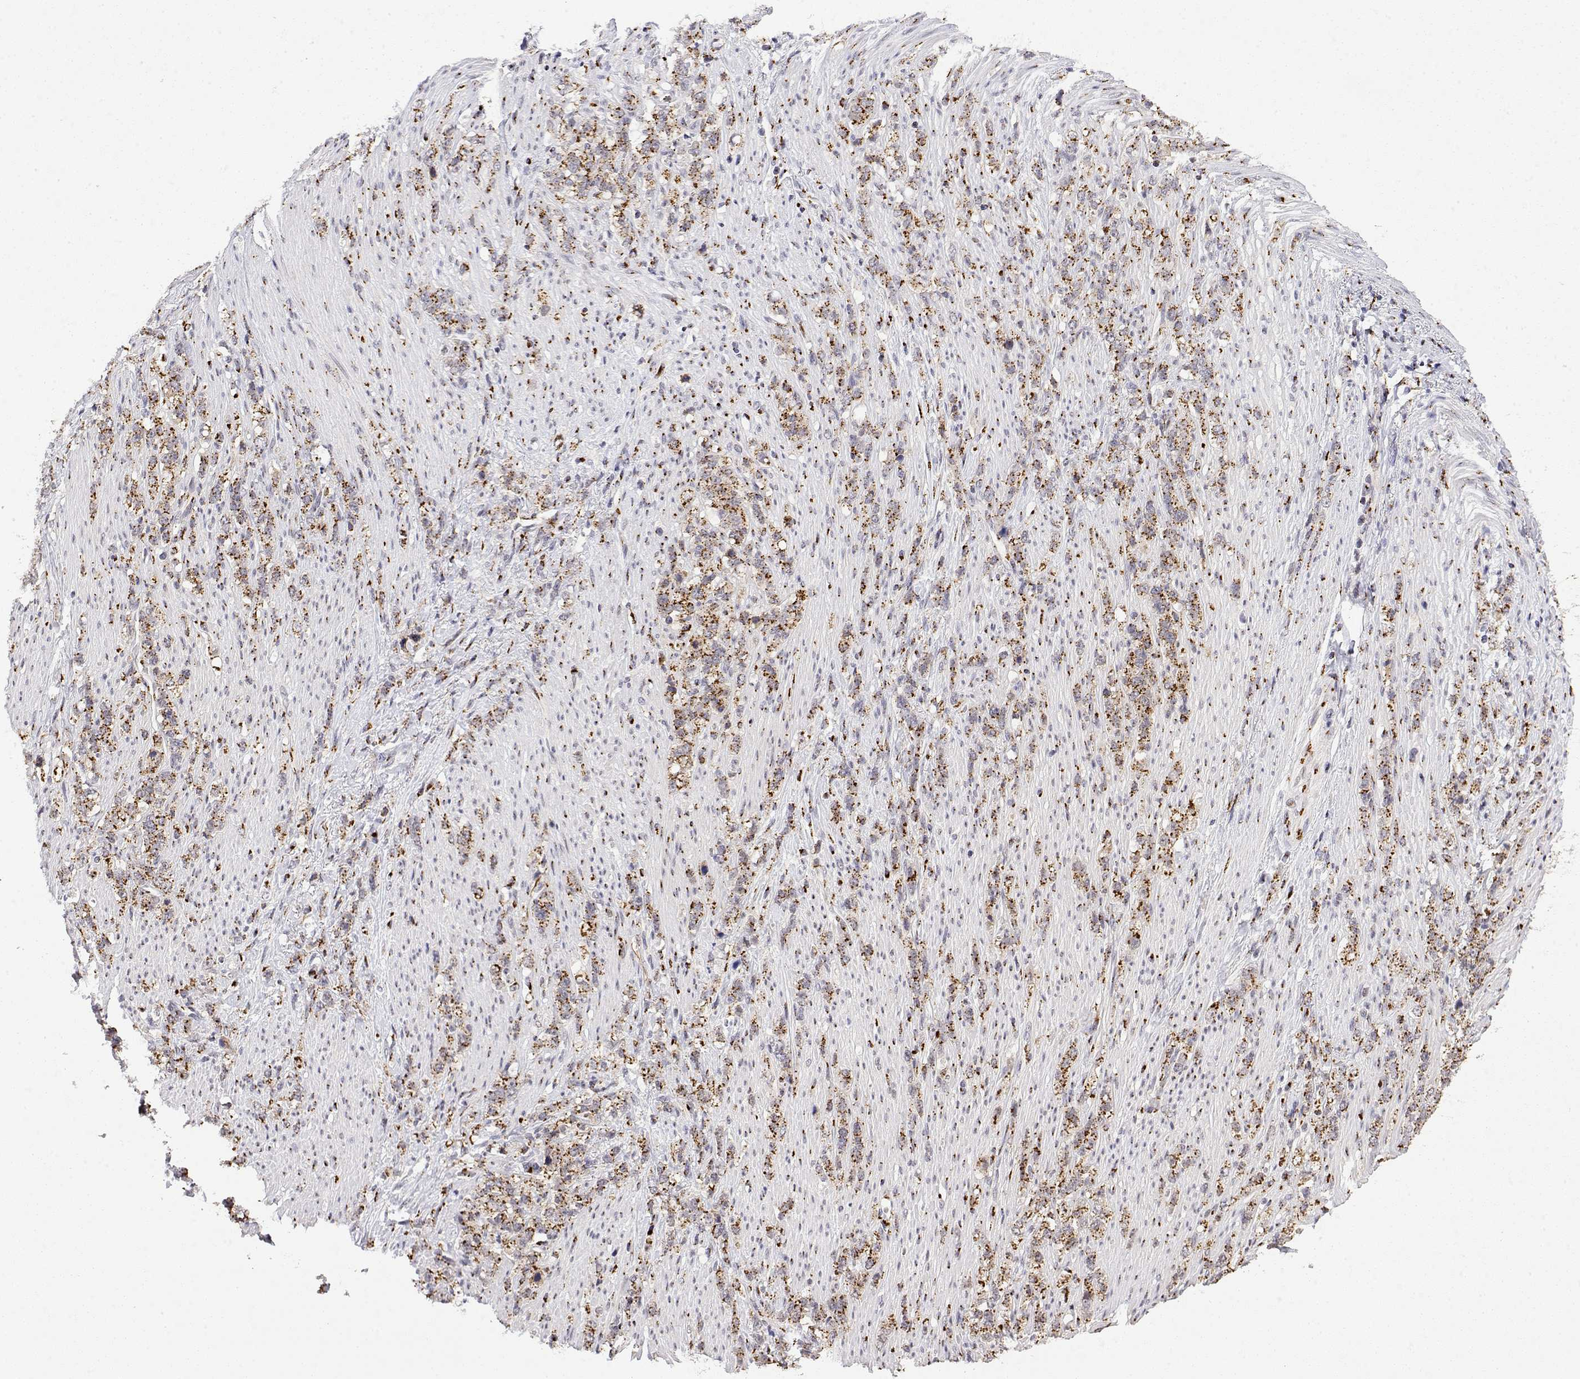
{"staining": {"intensity": "moderate", "quantity": ">75%", "location": "cytoplasmic/membranous"}, "tissue": "stomach cancer", "cell_type": "Tumor cells", "image_type": "cancer", "snomed": [{"axis": "morphology", "description": "Adenocarcinoma, NOS"}, {"axis": "topography", "description": "Stomach, lower"}], "caption": "Tumor cells demonstrate moderate cytoplasmic/membranous positivity in about >75% of cells in adenocarcinoma (stomach).", "gene": "YIPF3", "patient": {"sex": "male", "age": 88}}